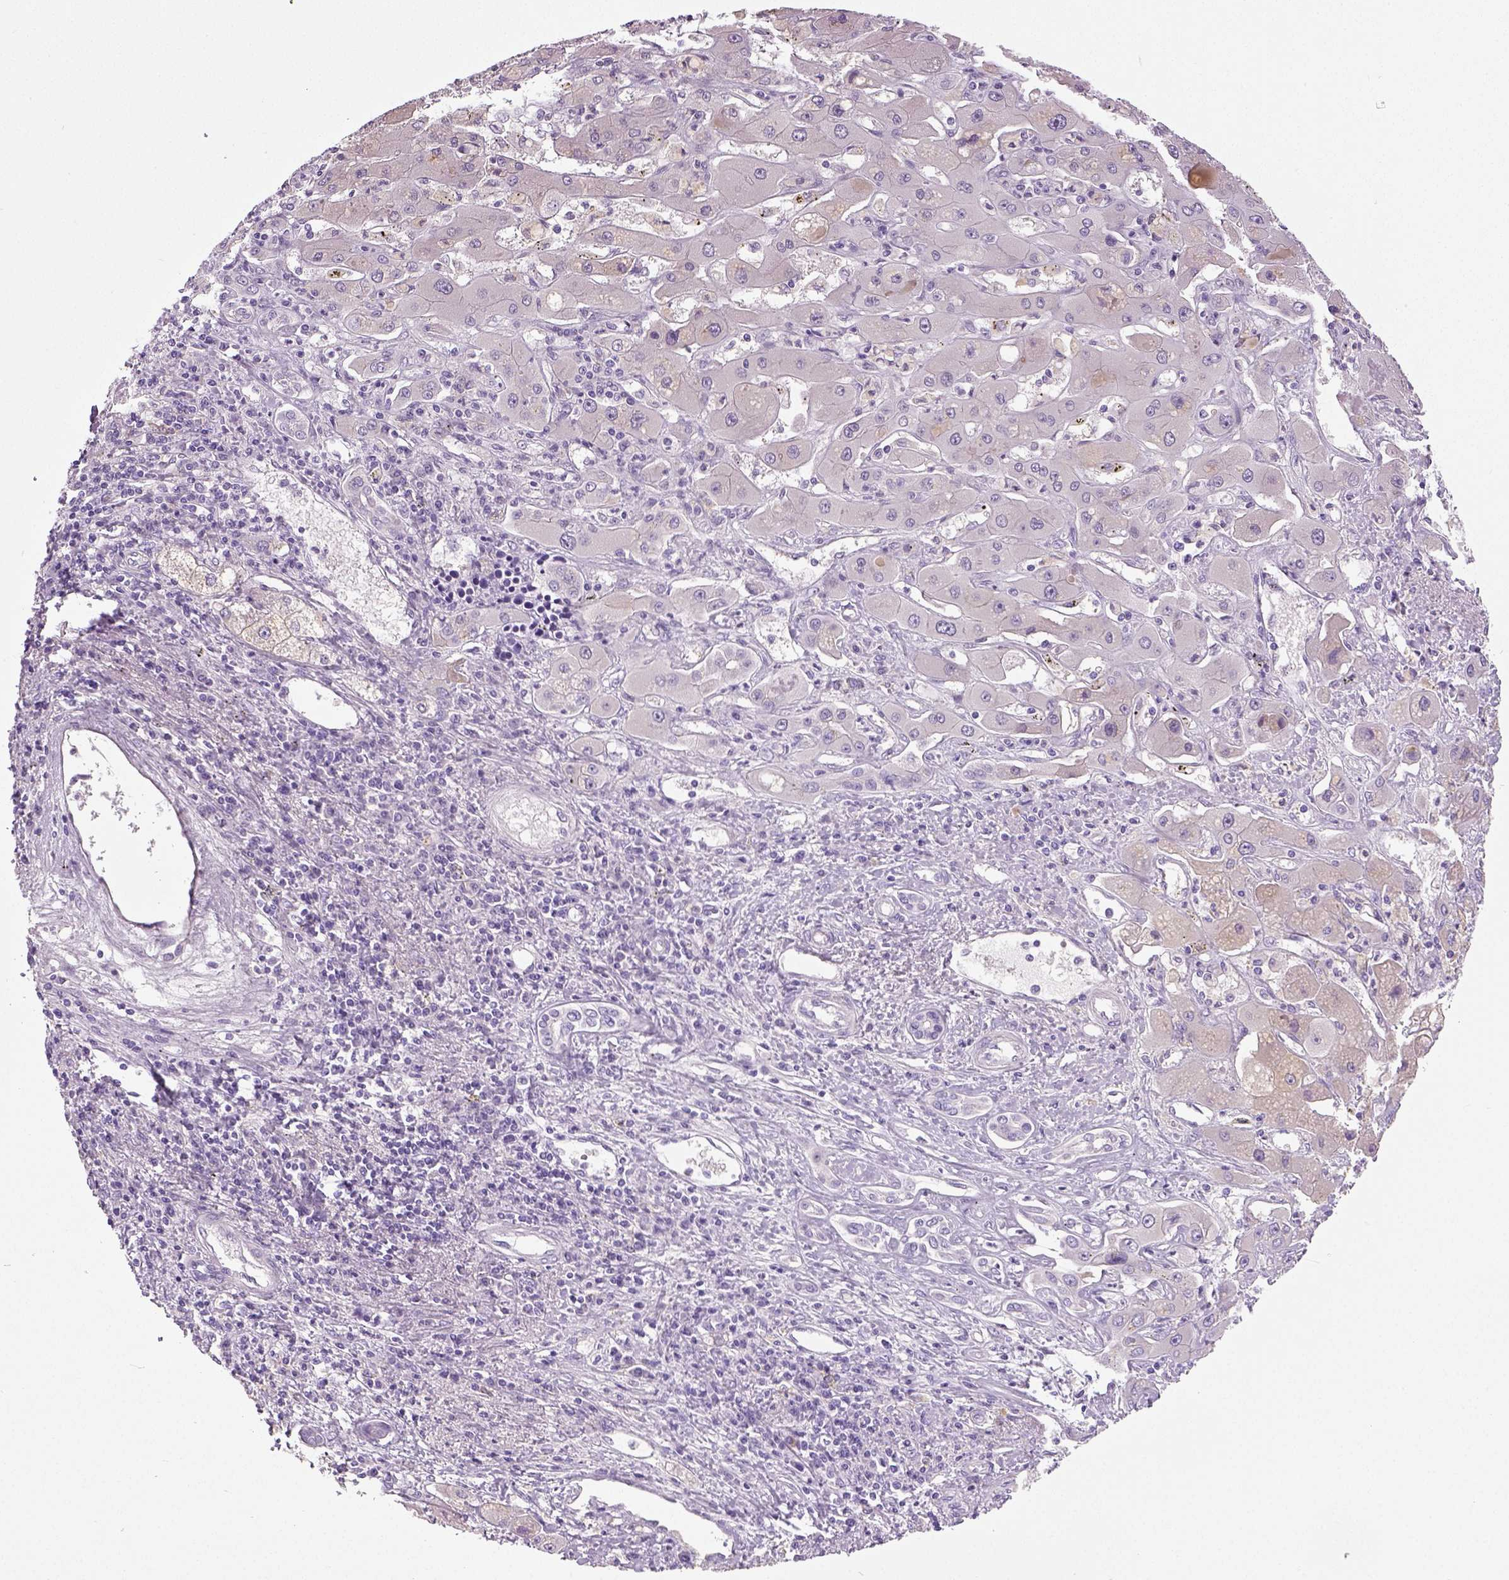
{"staining": {"intensity": "negative", "quantity": "none", "location": "none"}, "tissue": "liver cancer", "cell_type": "Tumor cells", "image_type": "cancer", "snomed": [{"axis": "morphology", "description": "Cholangiocarcinoma"}, {"axis": "topography", "description": "Liver"}], "caption": "Histopathology image shows no significant protein expression in tumor cells of liver cancer.", "gene": "NECAB2", "patient": {"sex": "male", "age": 67}}